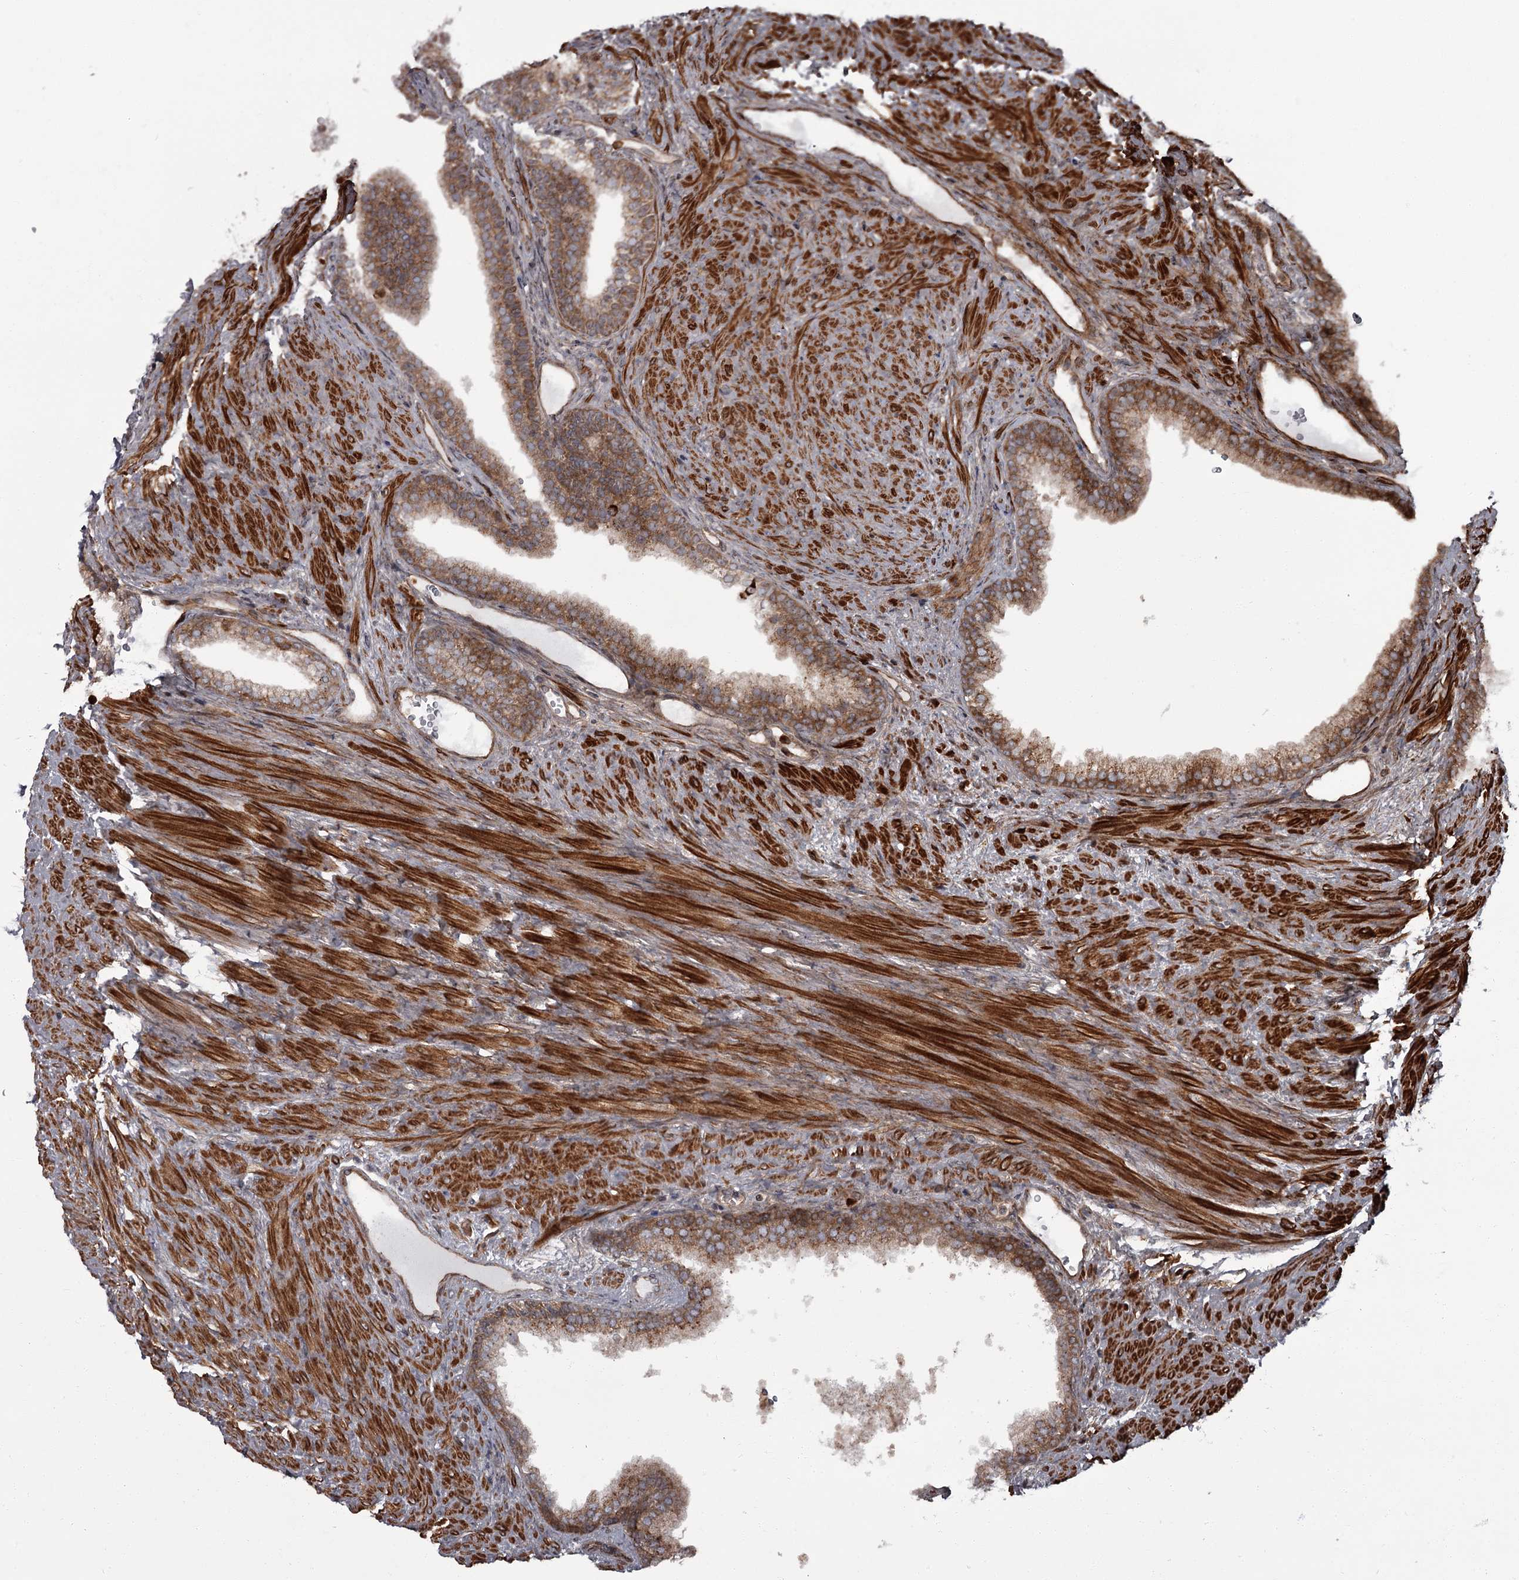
{"staining": {"intensity": "moderate", "quantity": "25%-75%", "location": "cytoplasmic/membranous"}, "tissue": "prostate", "cell_type": "Glandular cells", "image_type": "normal", "snomed": [{"axis": "morphology", "description": "Normal tissue, NOS"}, {"axis": "topography", "description": "Prostate"}], "caption": "Moderate cytoplasmic/membranous expression for a protein is present in about 25%-75% of glandular cells of benign prostate using immunohistochemistry (IHC).", "gene": "THAP9", "patient": {"sex": "male", "age": 76}}